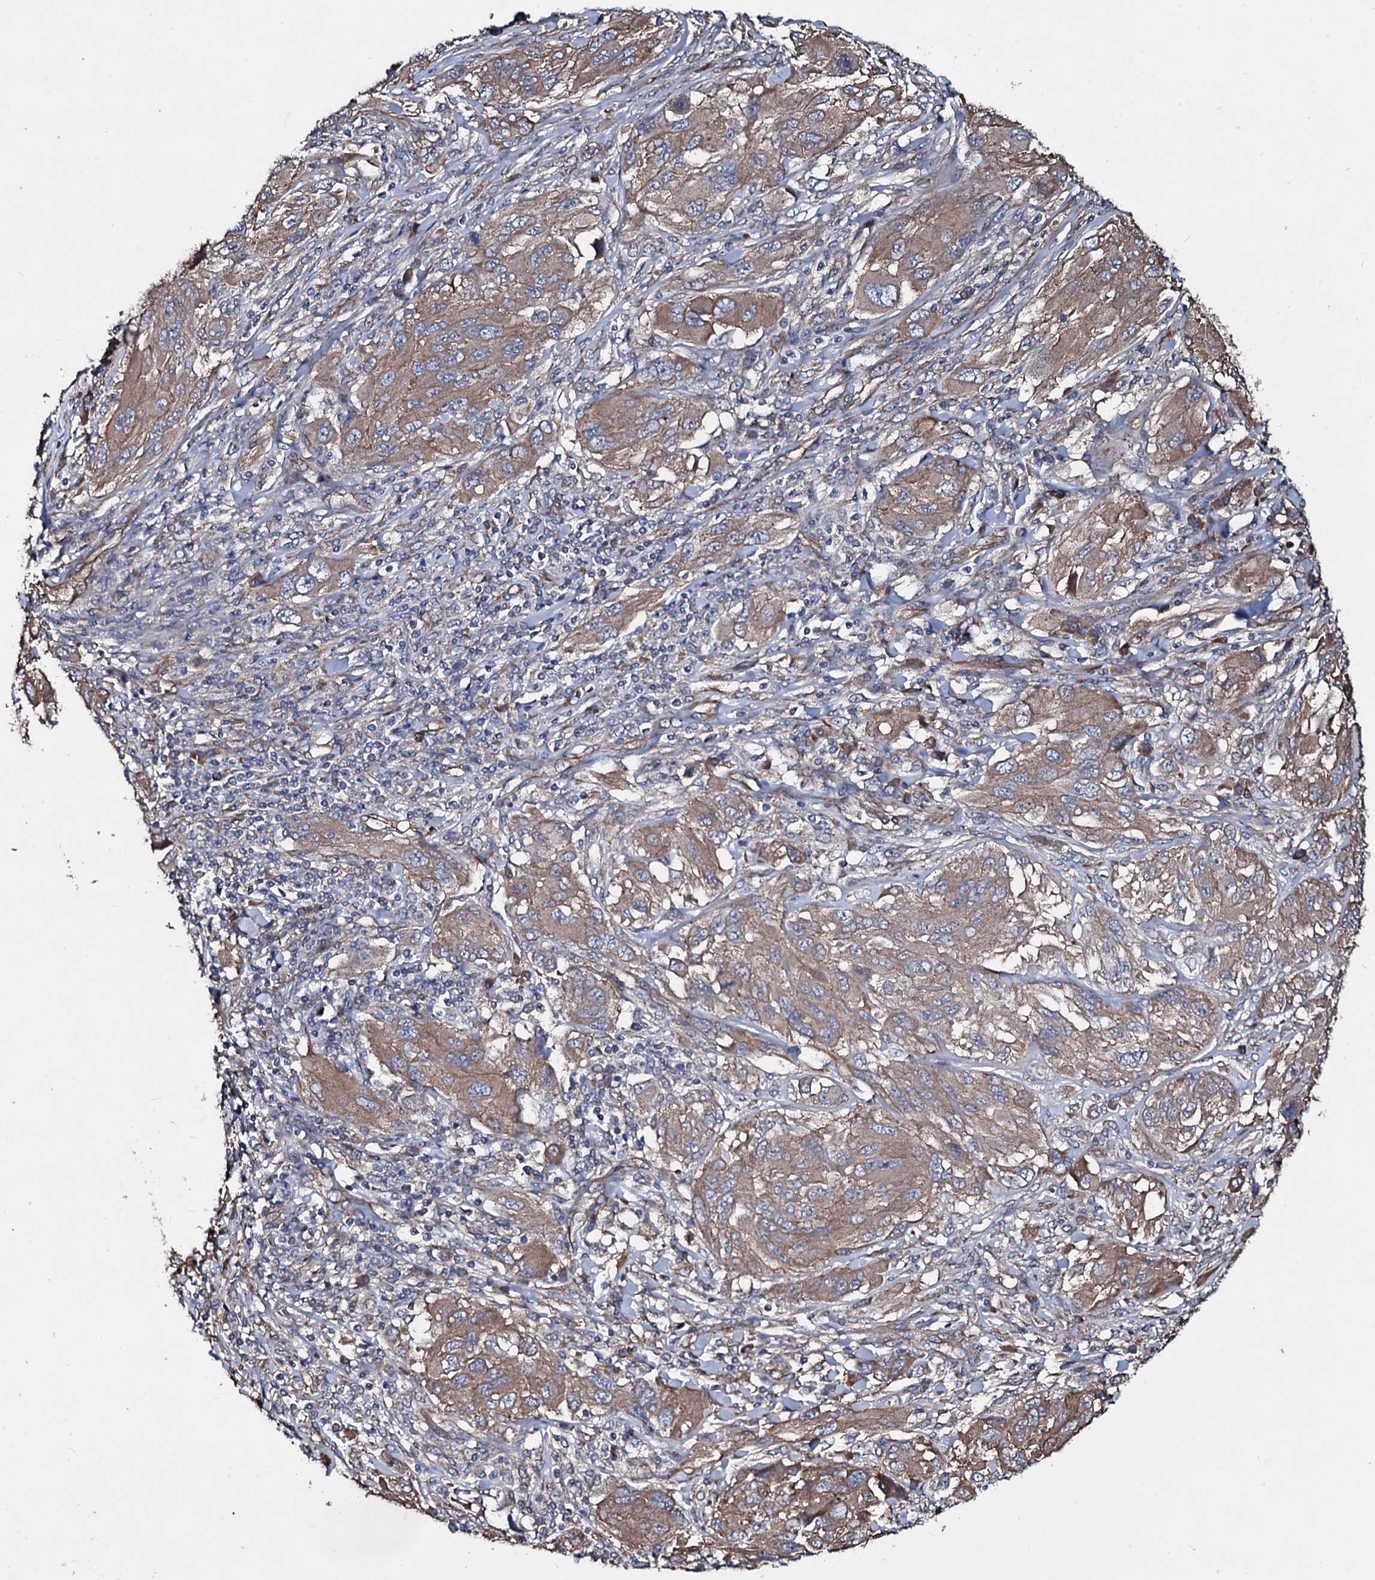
{"staining": {"intensity": "moderate", "quantity": ">75%", "location": "cytoplasmic/membranous"}, "tissue": "melanoma", "cell_type": "Tumor cells", "image_type": "cancer", "snomed": [{"axis": "morphology", "description": "Malignant melanoma, NOS"}, {"axis": "topography", "description": "Skin"}], "caption": "The photomicrograph displays immunohistochemical staining of malignant melanoma. There is moderate cytoplasmic/membranous positivity is present in approximately >75% of tumor cells.", "gene": "DMAC2", "patient": {"sex": "female", "age": 91}}